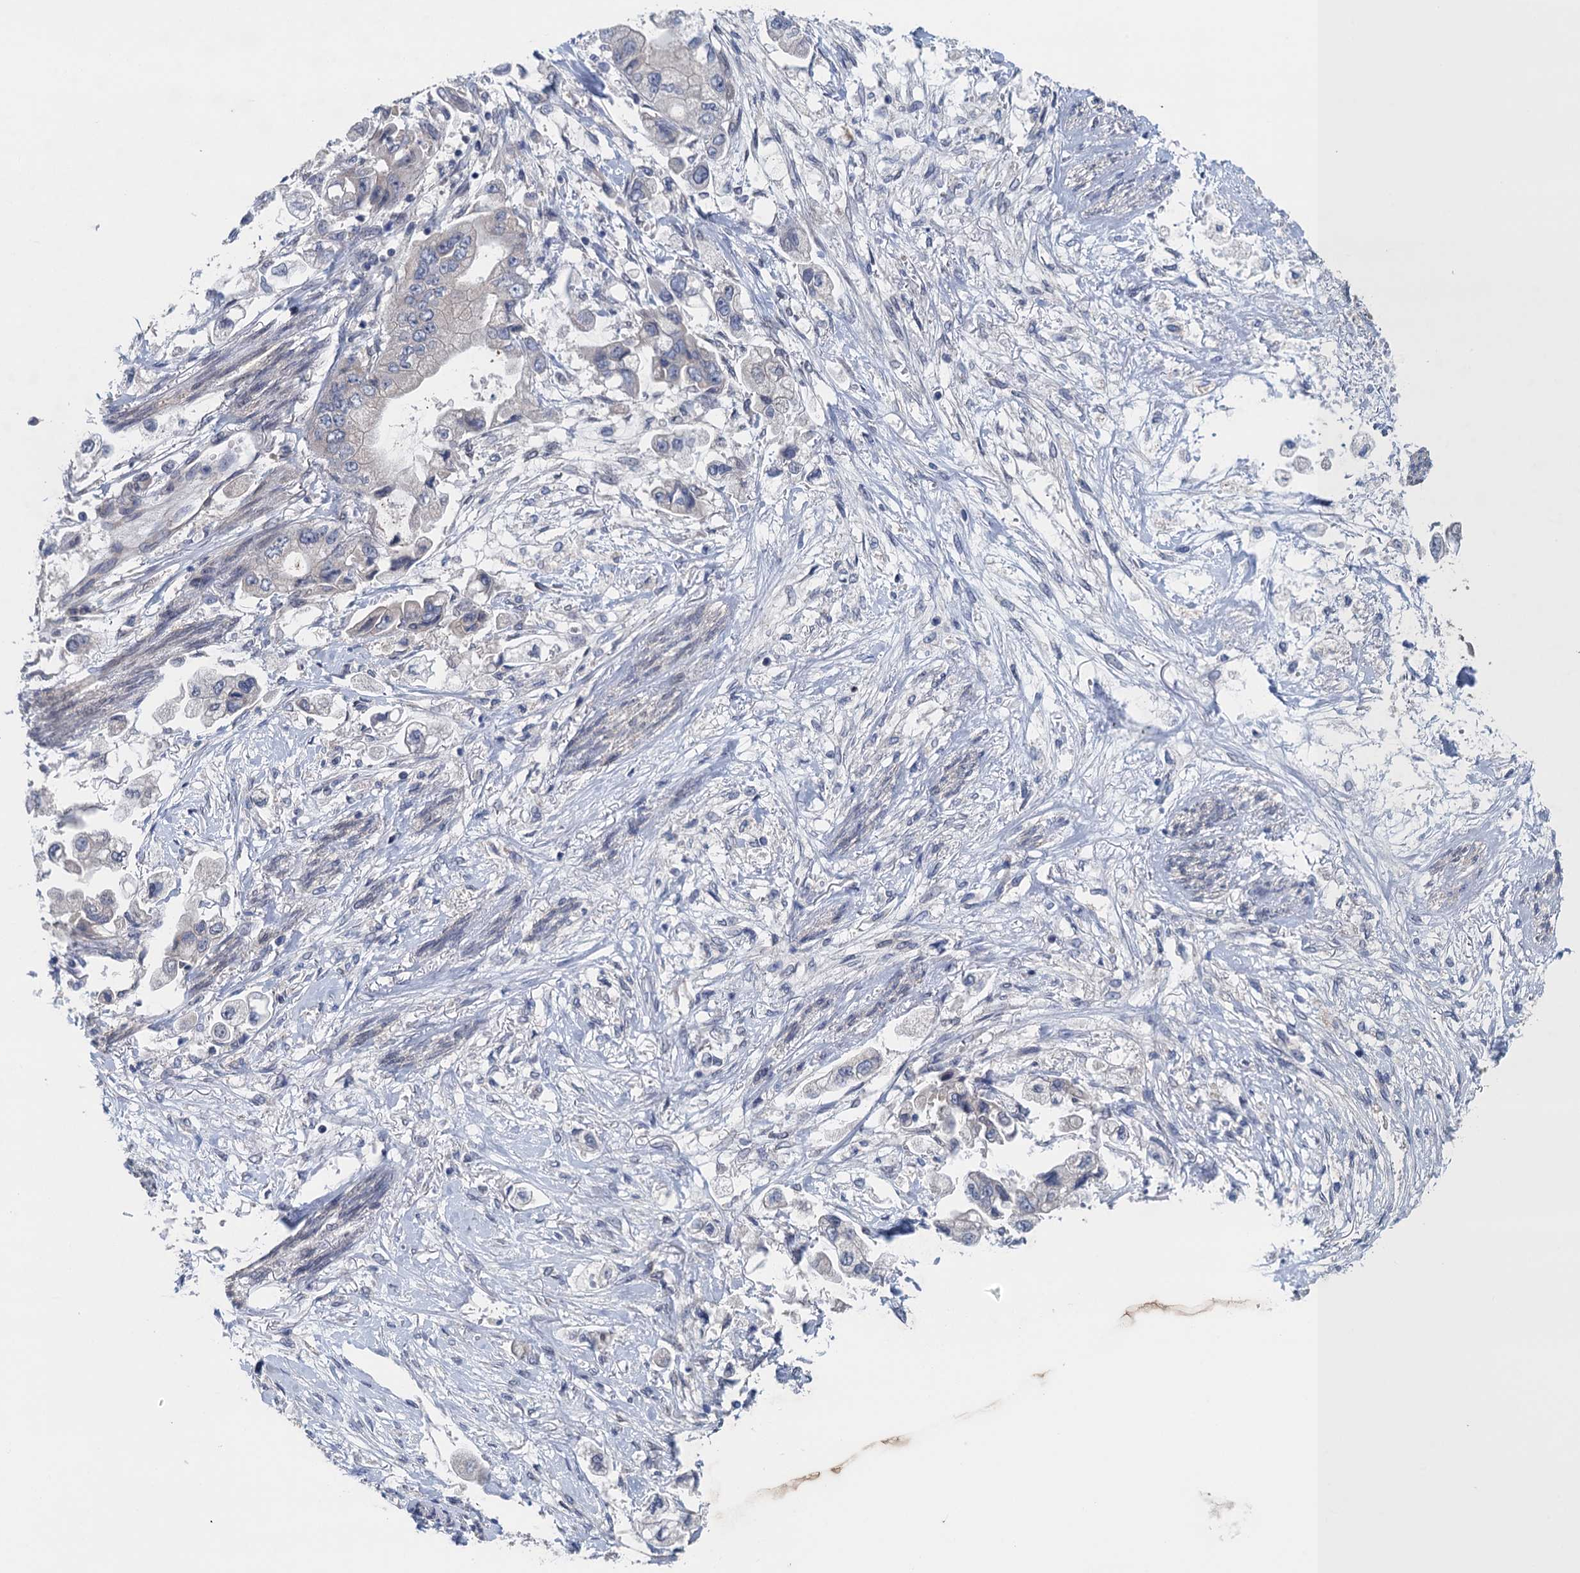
{"staining": {"intensity": "negative", "quantity": "none", "location": "none"}, "tissue": "stomach cancer", "cell_type": "Tumor cells", "image_type": "cancer", "snomed": [{"axis": "morphology", "description": "Adenocarcinoma, NOS"}, {"axis": "topography", "description": "Stomach"}], "caption": "This is an IHC photomicrograph of human stomach adenocarcinoma. There is no positivity in tumor cells.", "gene": "CTU2", "patient": {"sex": "male", "age": 62}}